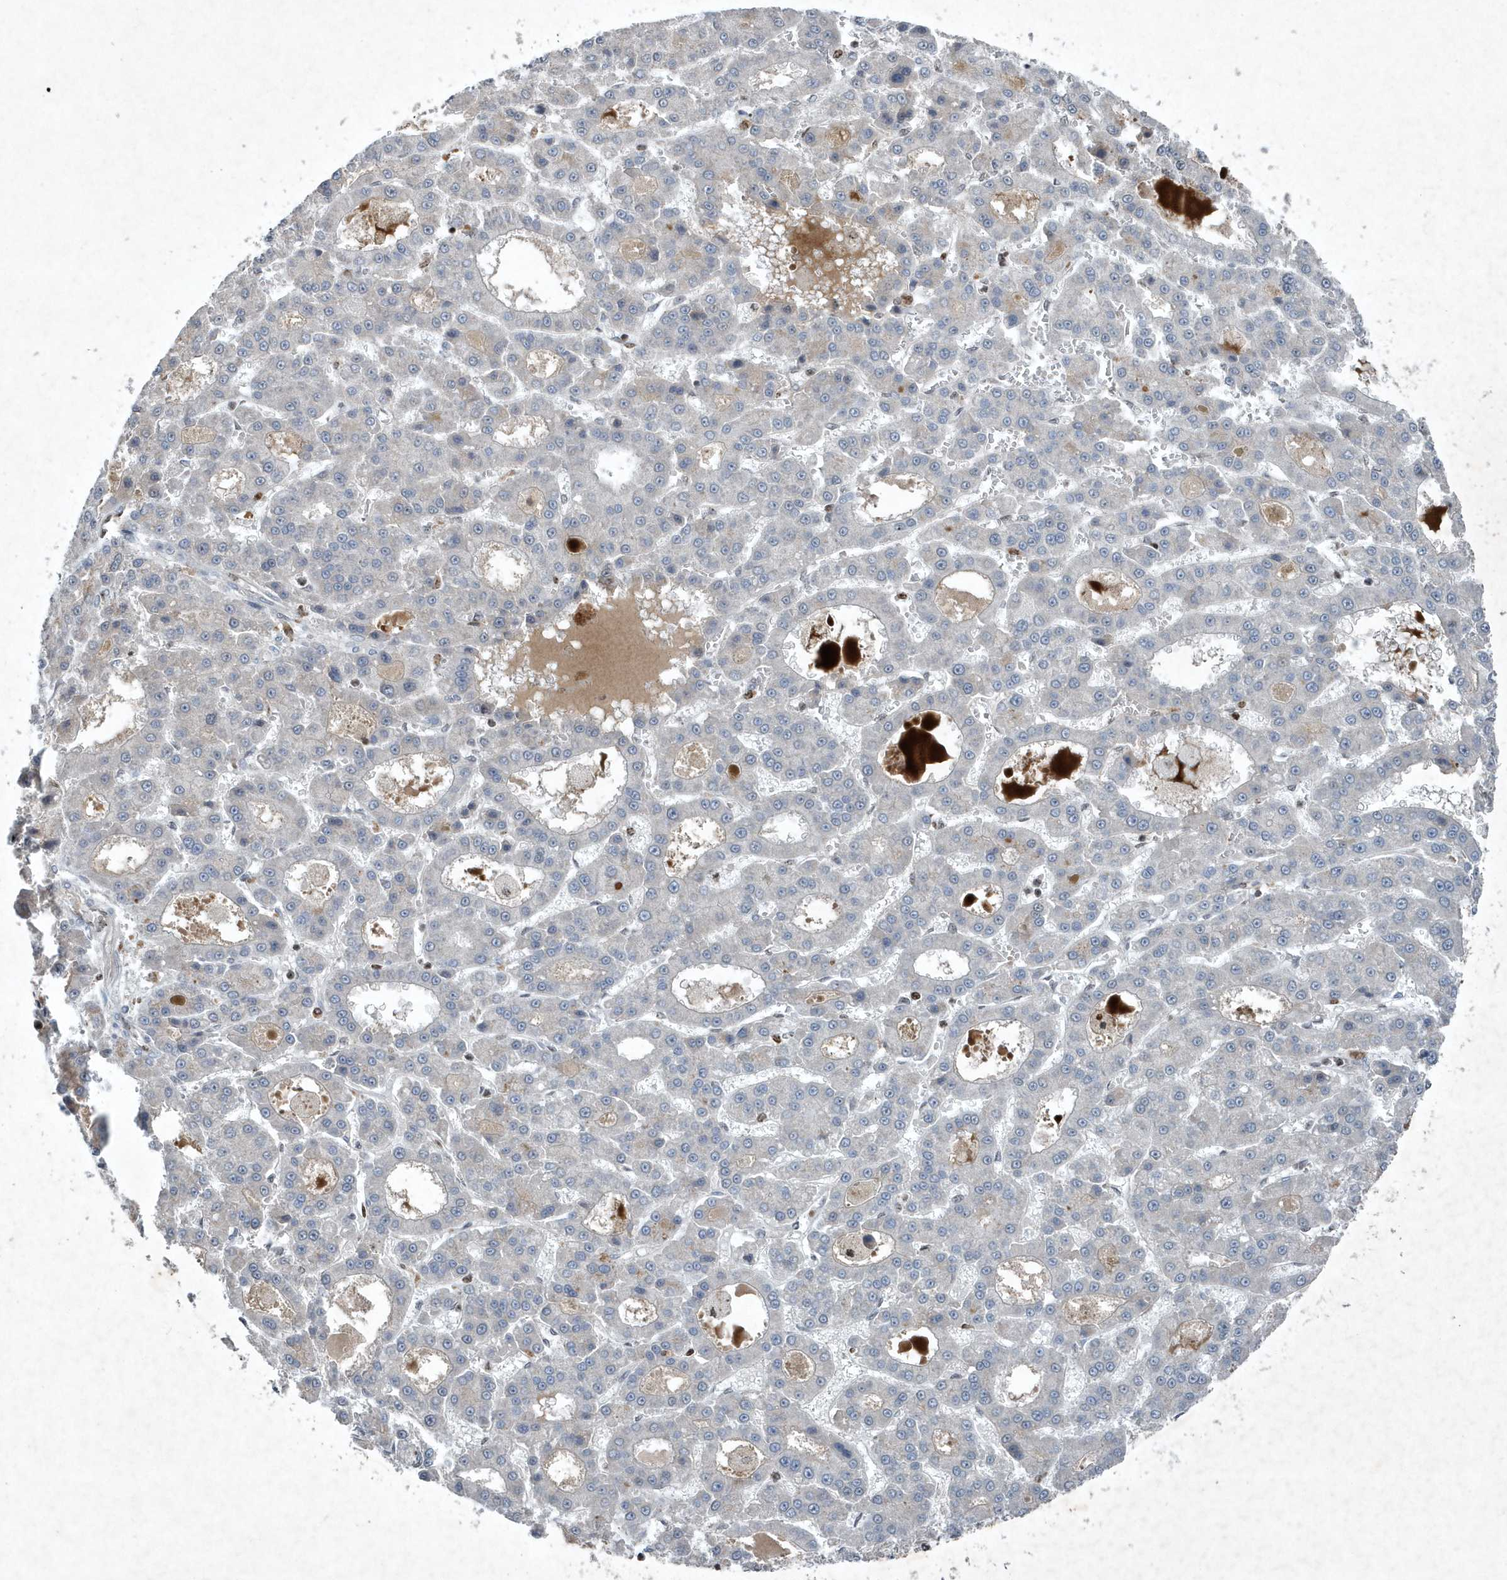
{"staining": {"intensity": "negative", "quantity": "none", "location": "none"}, "tissue": "liver cancer", "cell_type": "Tumor cells", "image_type": "cancer", "snomed": [{"axis": "morphology", "description": "Carcinoma, Hepatocellular, NOS"}, {"axis": "topography", "description": "Liver"}], "caption": "High power microscopy histopathology image of an IHC histopathology image of hepatocellular carcinoma (liver), revealing no significant positivity in tumor cells.", "gene": "QTRT2", "patient": {"sex": "male", "age": 70}}